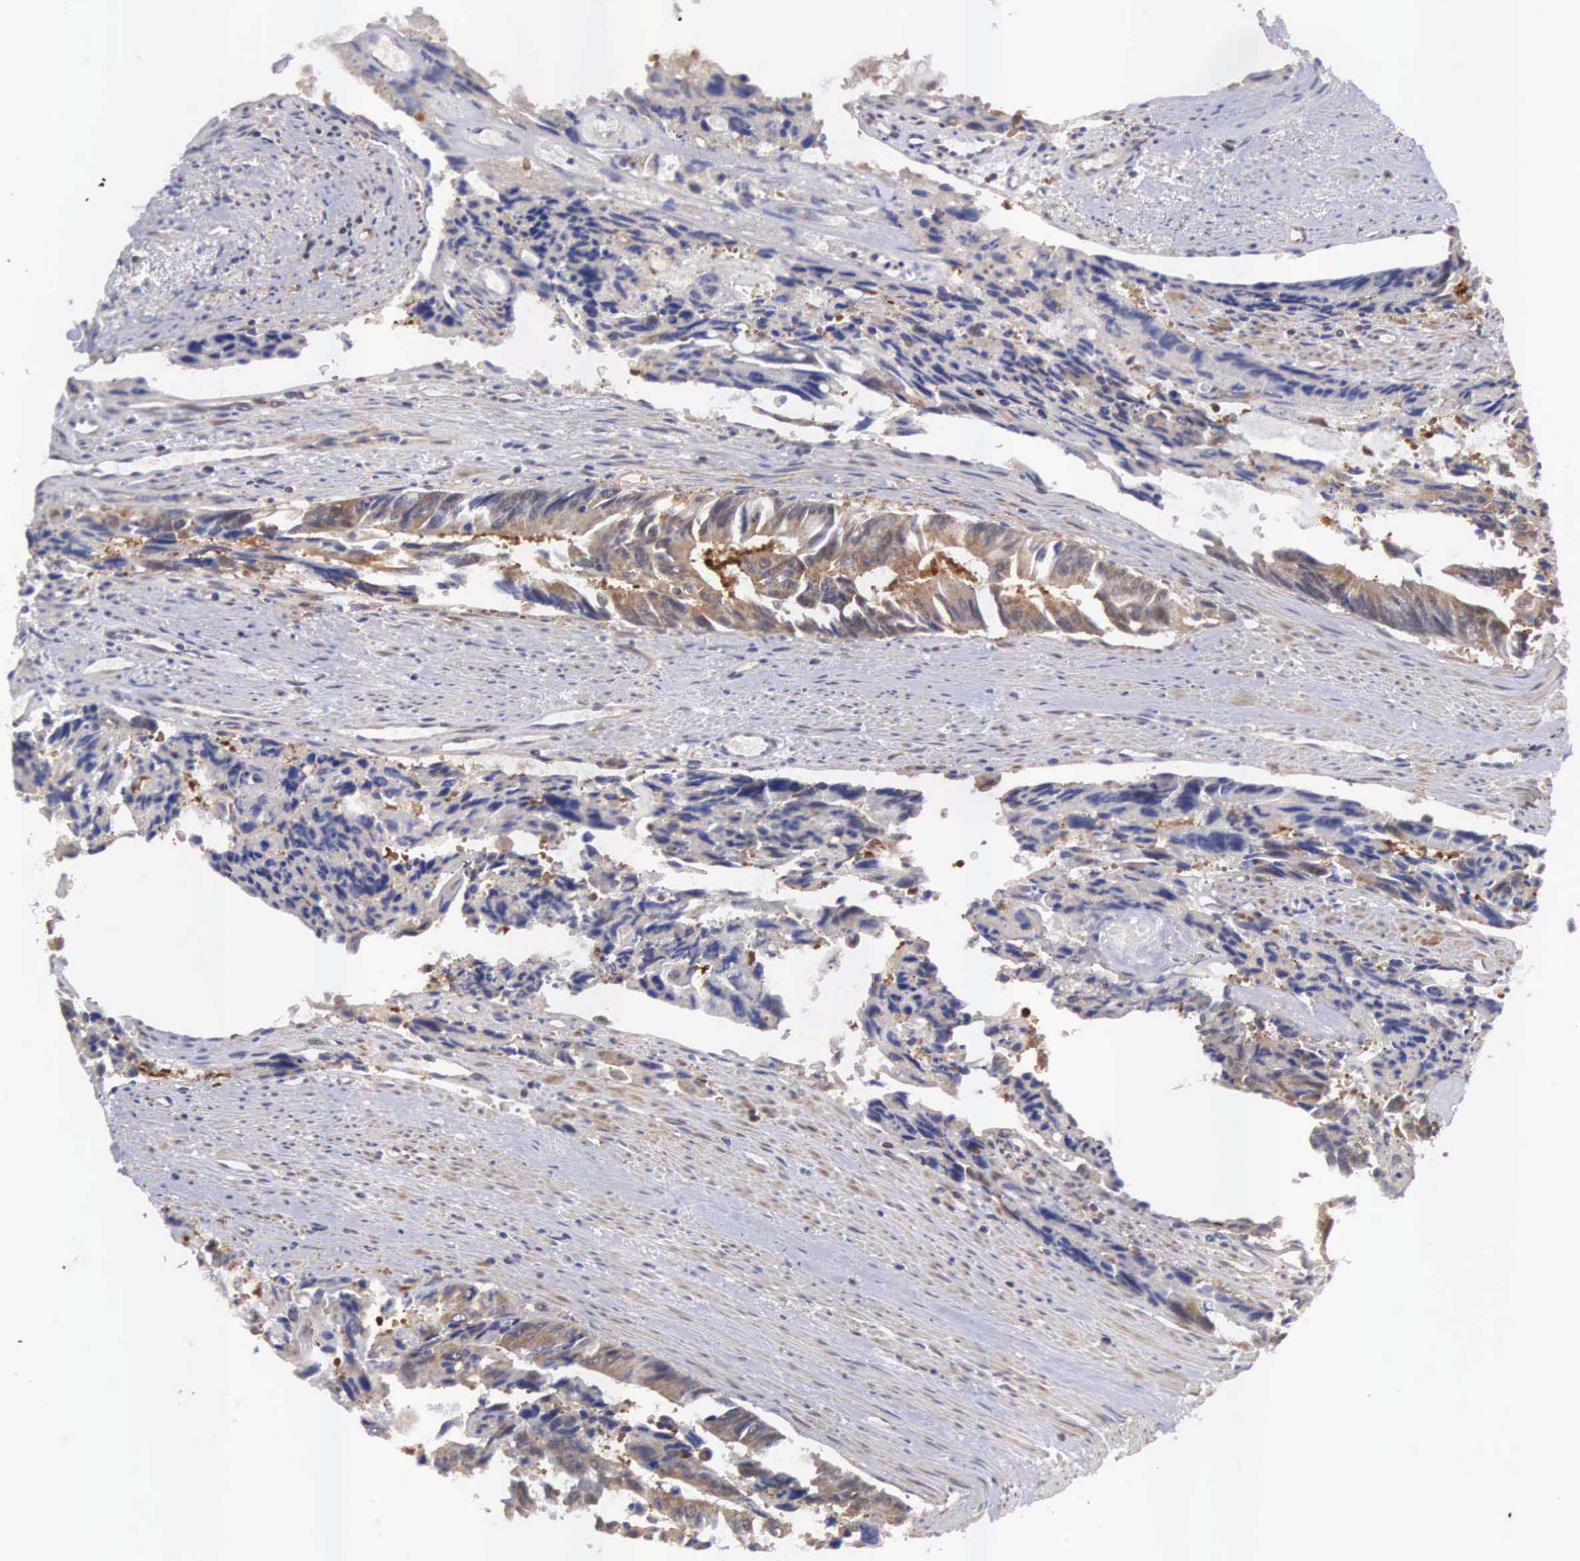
{"staining": {"intensity": "moderate", "quantity": "25%-75%", "location": "cytoplasmic/membranous"}, "tissue": "colorectal cancer", "cell_type": "Tumor cells", "image_type": "cancer", "snomed": [{"axis": "morphology", "description": "Adenocarcinoma, NOS"}, {"axis": "topography", "description": "Rectum"}], "caption": "Tumor cells reveal medium levels of moderate cytoplasmic/membranous positivity in about 25%-75% of cells in human colorectal cancer. The staining is performed using DAB brown chromogen to label protein expression. The nuclei are counter-stained blue using hematoxylin.", "gene": "DHRS1", "patient": {"sex": "male", "age": 76}}